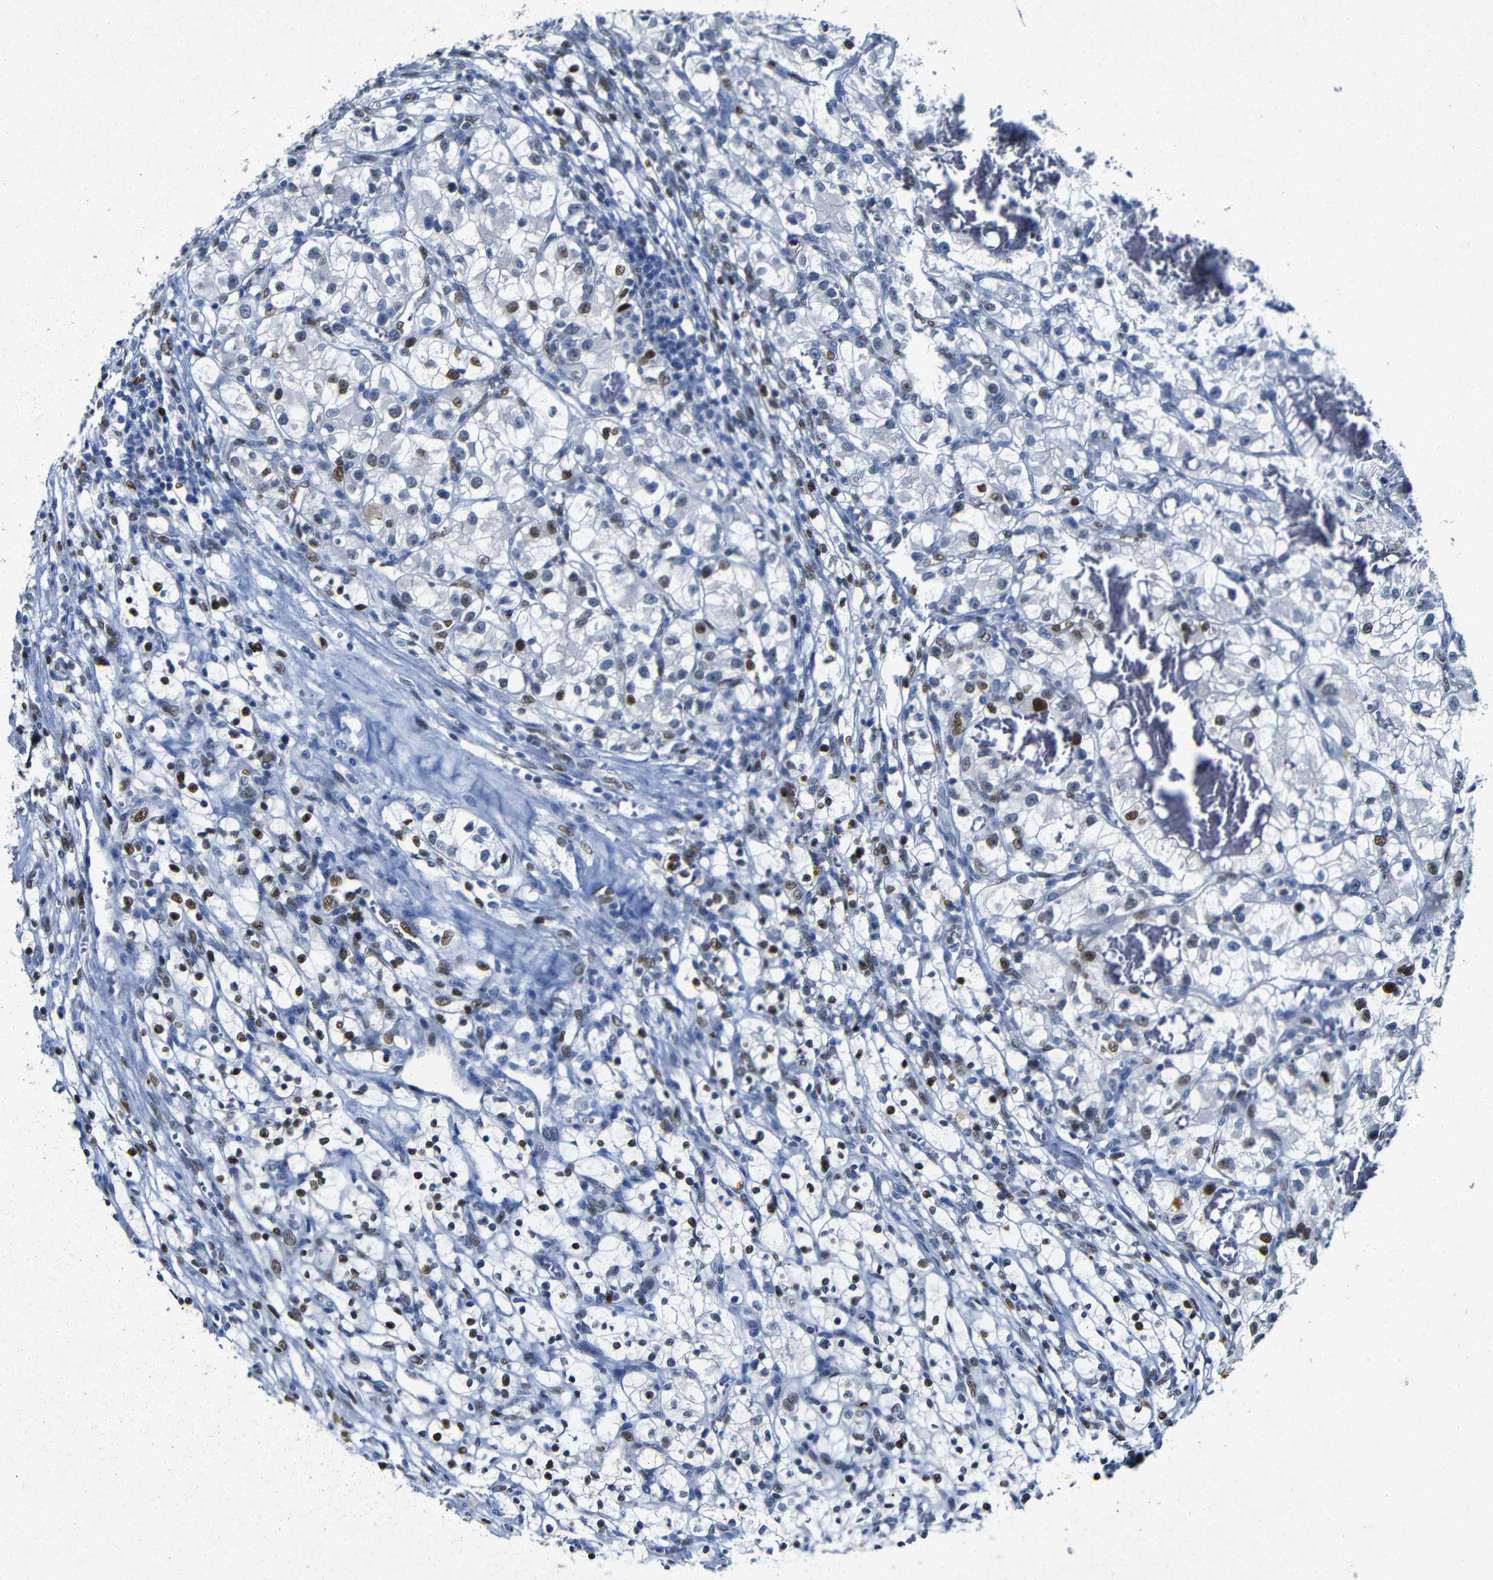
{"staining": {"intensity": "moderate", "quantity": "25%-75%", "location": "nuclear"}, "tissue": "renal cancer", "cell_type": "Tumor cells", "image_type": "cancer", "snomed": [{"axis": "morphology", "description": "Adenocarcinoma, NOS"}, {"axis": "topography", "description": "Kidney"}], "caption": "Moderate nuclear positivity for a protein is seen in approximately 25%-75% of tumor cells of adenocarcinoma (renal) using IHC.", "gene": "FOSL2", "patient": {"sex": "female", "age": 57}}